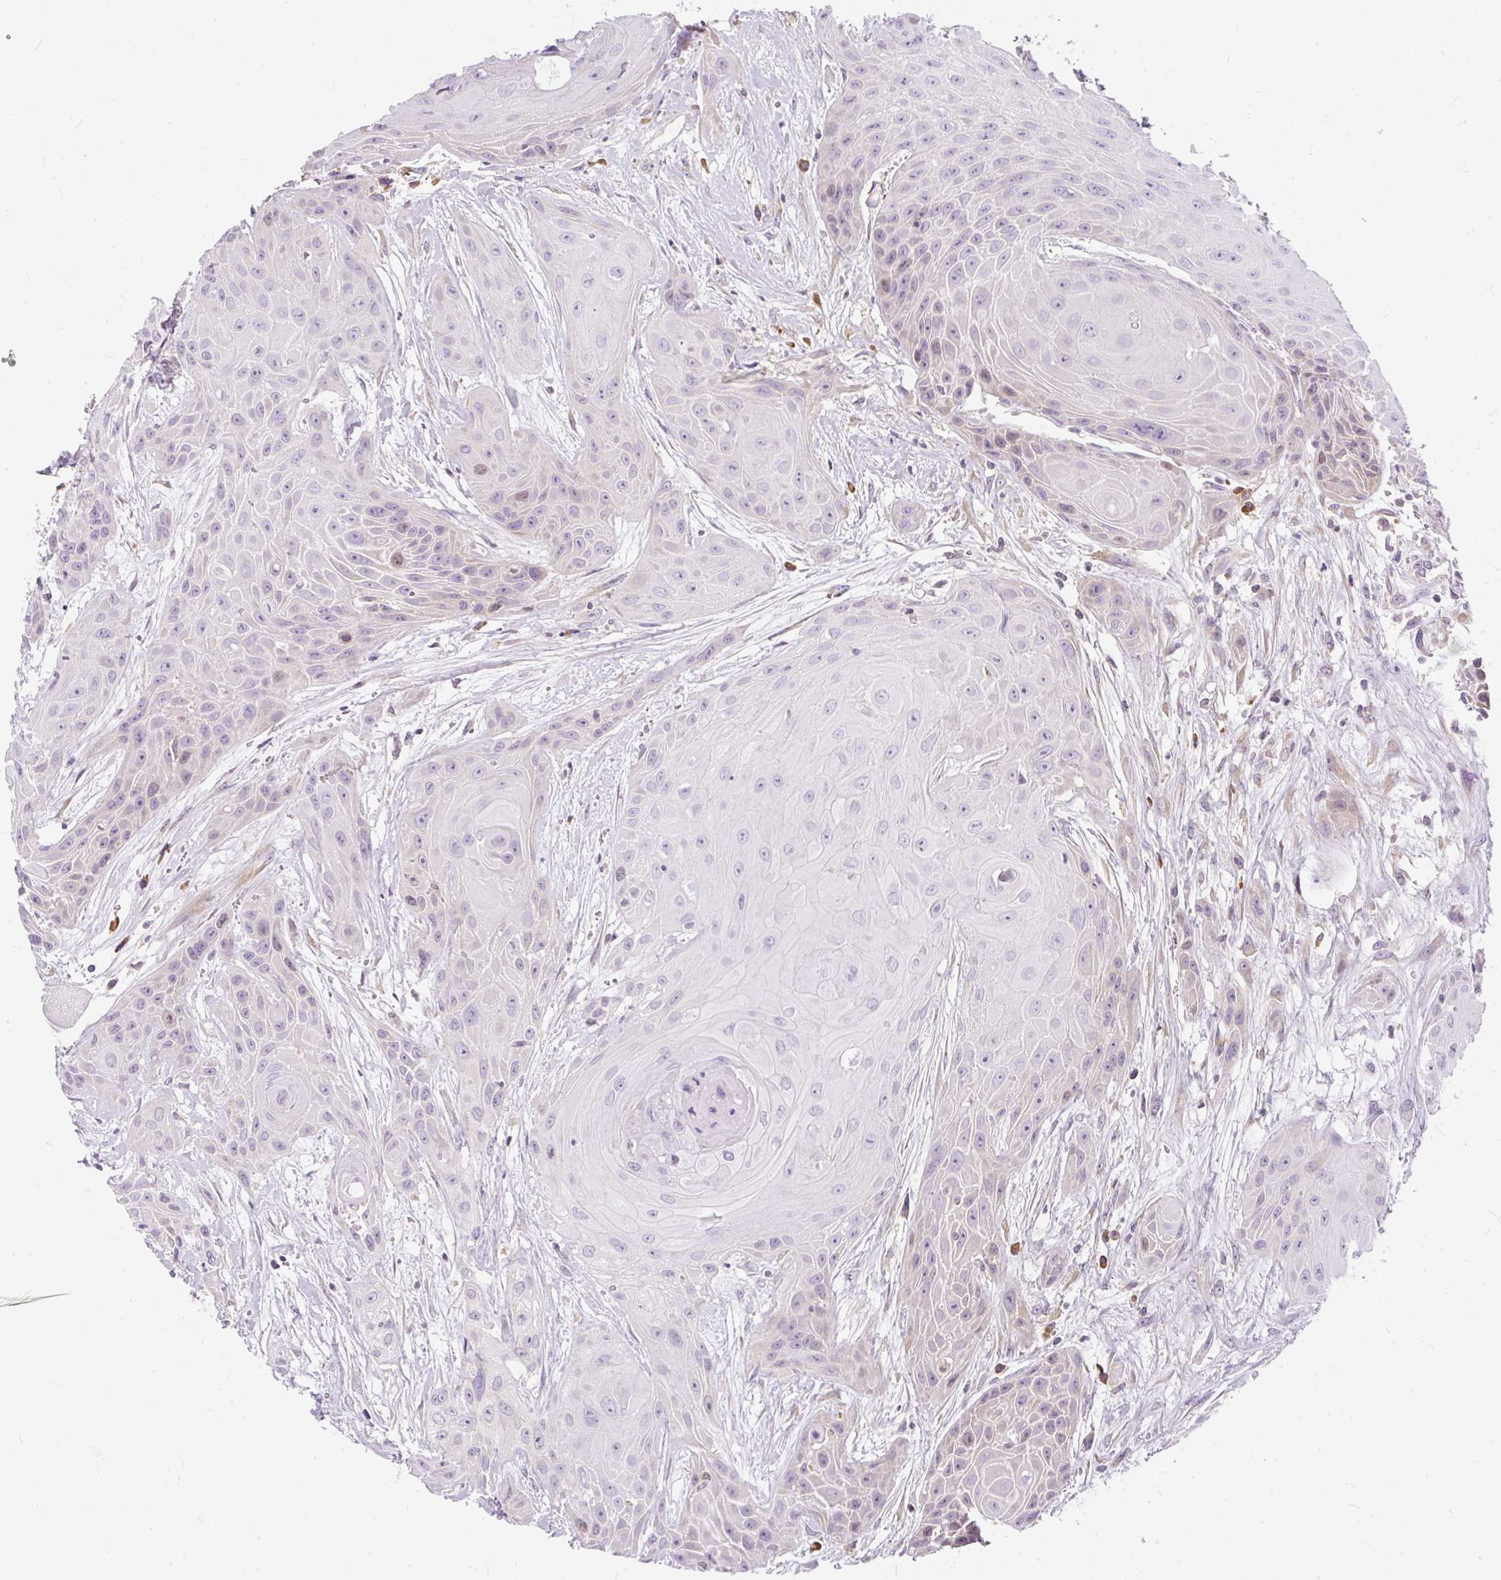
{"staining": {"intensity": "negative", "quantity": "none", "location": "none"}, "tissue": "head and neck cancer", "cell_type": "Tumor cells", "image_type": "cancer", "snomed": [{"axis": "morphology", "description": "Squamous cell carcinoma, NOS"}, {"axis": "topography", "description": "Head-Neck"}], "caption": "Immunohistochemistry micrograph of human head and neck squamous cell carcinoma stained for a protein (brown), which exhibits no positivity in tumor cells.", "gene": "CYP20A1", "patient": {"sex": "female", "age": 73}}